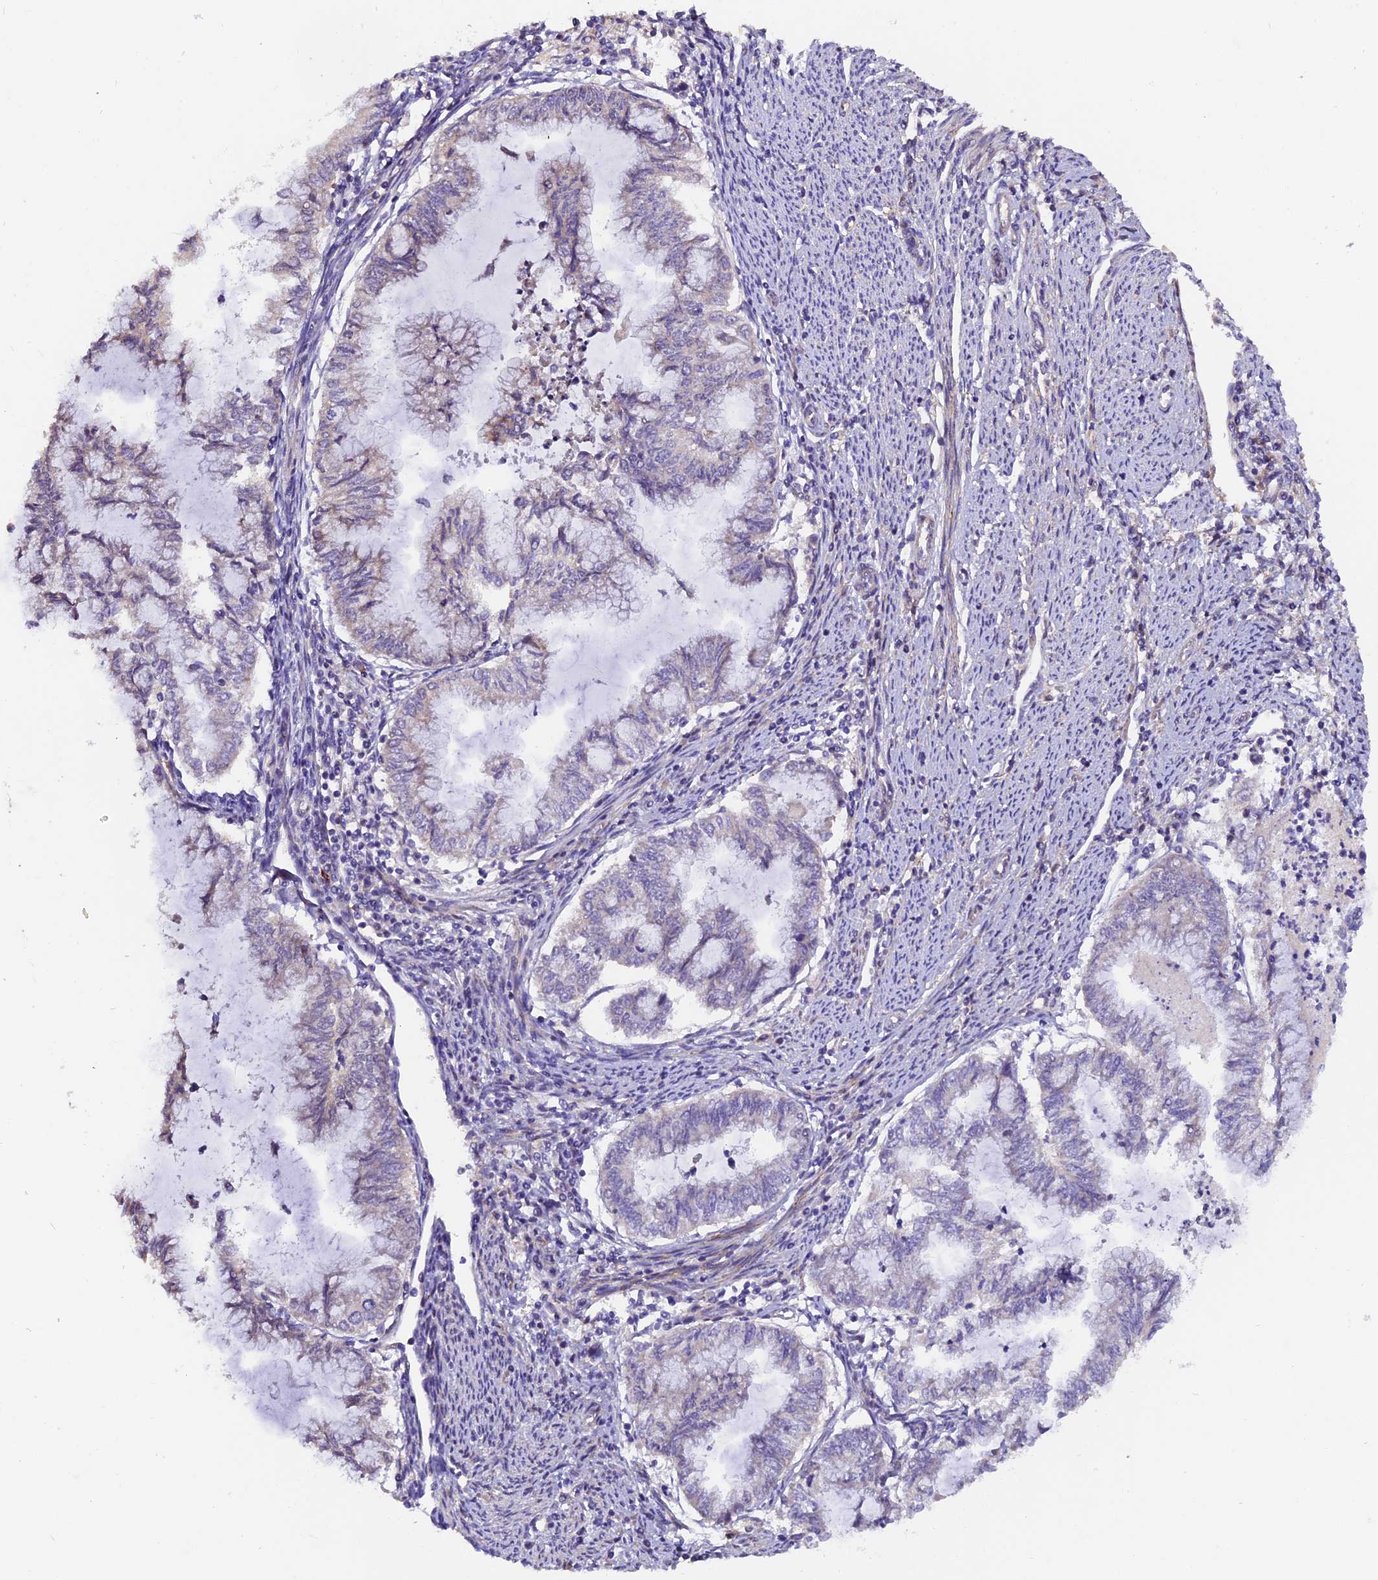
{"staining": {"intensity": "weak", "quantity": "<25%", "location": "cytoplasmic/membranous"}, "tissue": "endometrial cancer", "cell_type": "Tumor cells", "image_type": "cancer", "snomed": [{"axis": "morphology", "description": "Adenocarcinoma, NOS"}, {"axis": "topography", "description": "Endometrium"}], "caption": "This is an immunohistochemistry (IHC) image of endometrial cancer (adenocarcinoma). There is no staining in tumor cells.", "gene": "TRMT1", "patient": {"sex": "female", "age": 79}}